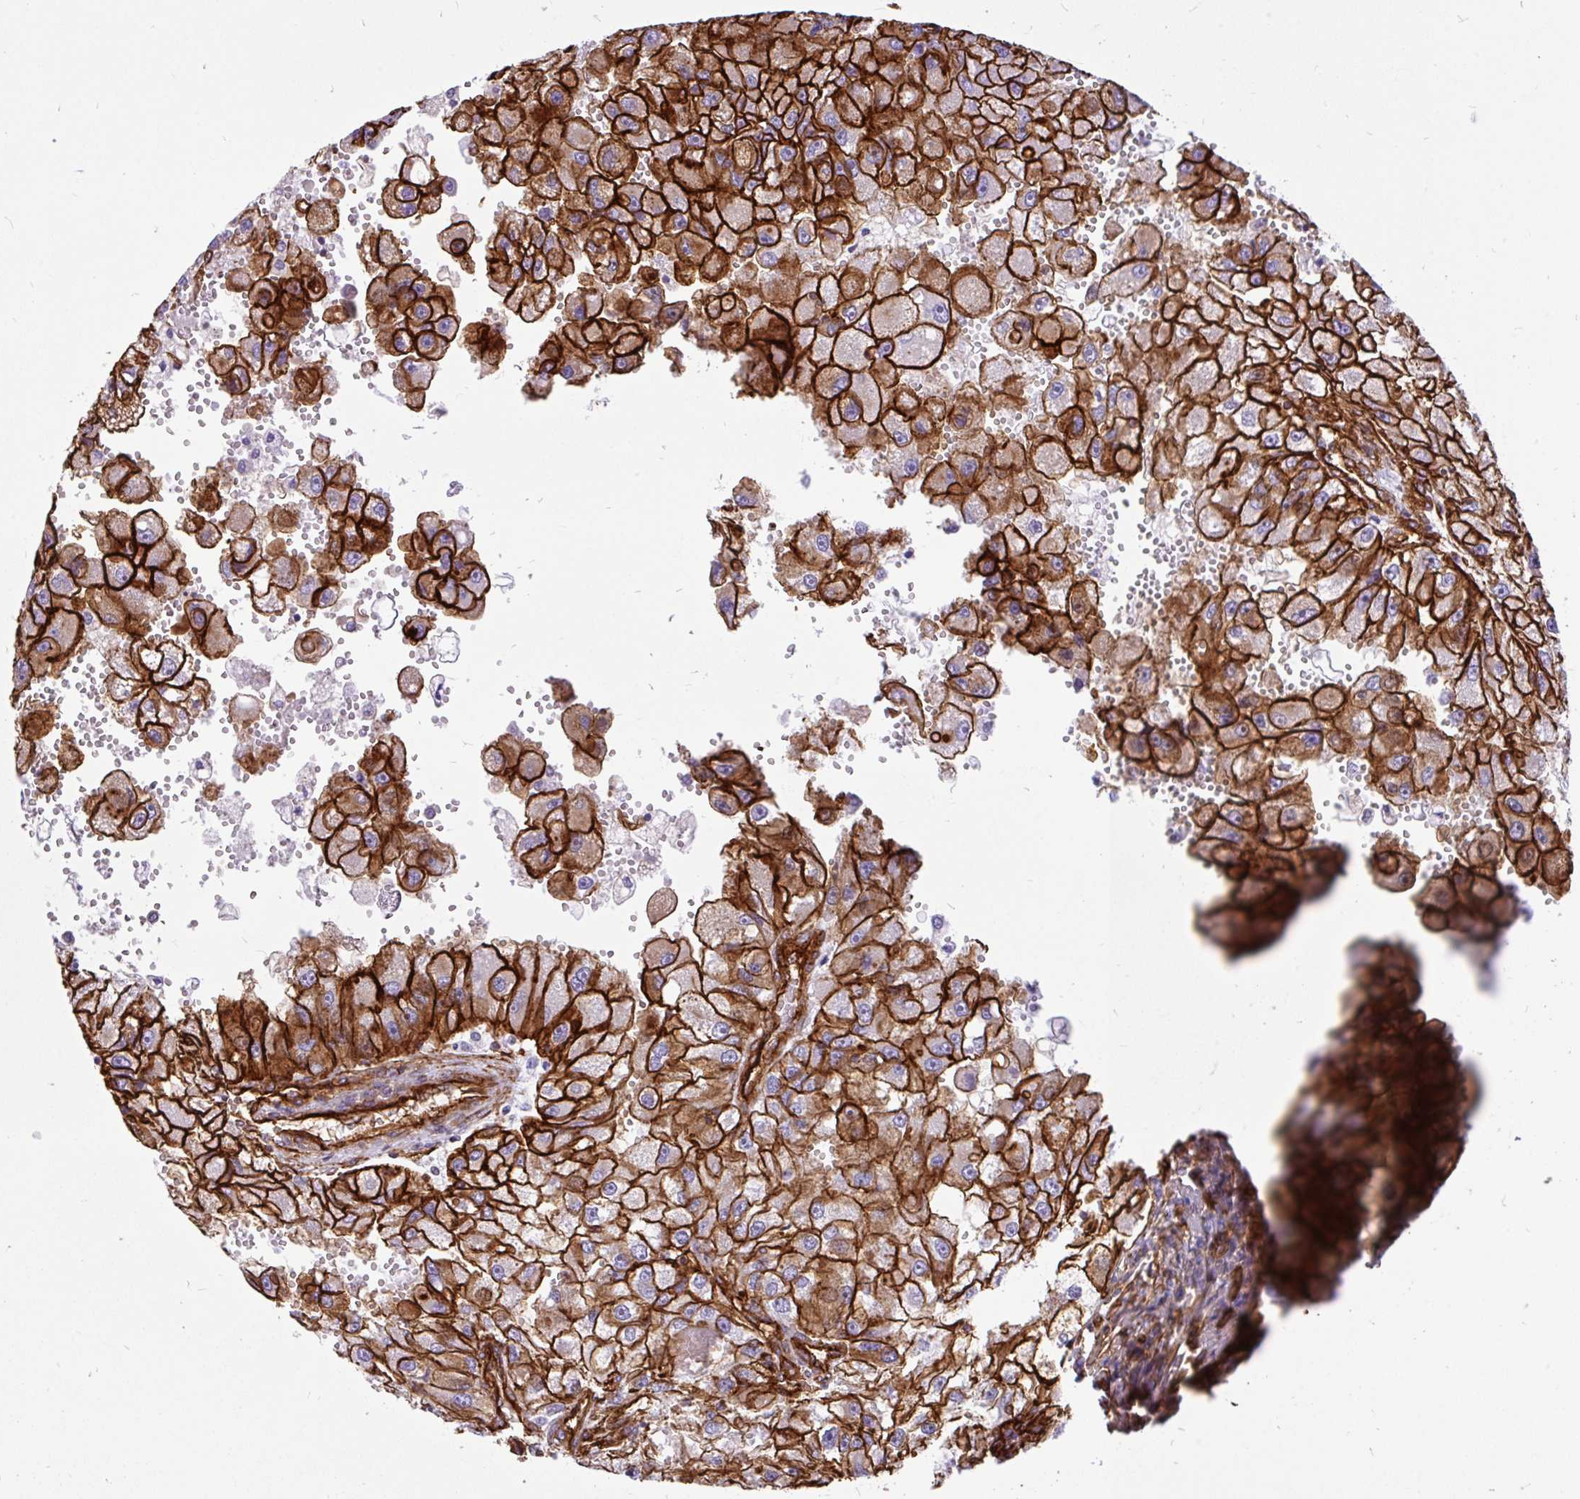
{"staining": {"intensity": "strong", "quantity": ">75%", "location": "cytoplasmic/membranous"}, "tissue": "renal cancer", "cell_type": "Tumor cells", "image_type": "cancer", "snomed": [{"axis": "morphology", "description": "Adenocarcinoma, NOS"}, {"axis": "topography", "description": "Kidney"}], "caption": "DAB (3,3'-diaminobenzidine) immunohistochemical staining of renal cancer (adenocarcinoma) displays strong cytoplasmic/membranous protein positivity in about >75% of tumor cells. (DAB = brown stain, brightfield microscopy at high magnification).", "gene": "MAP1LC3B", "patient": {"sex": "male", "age": 63}}